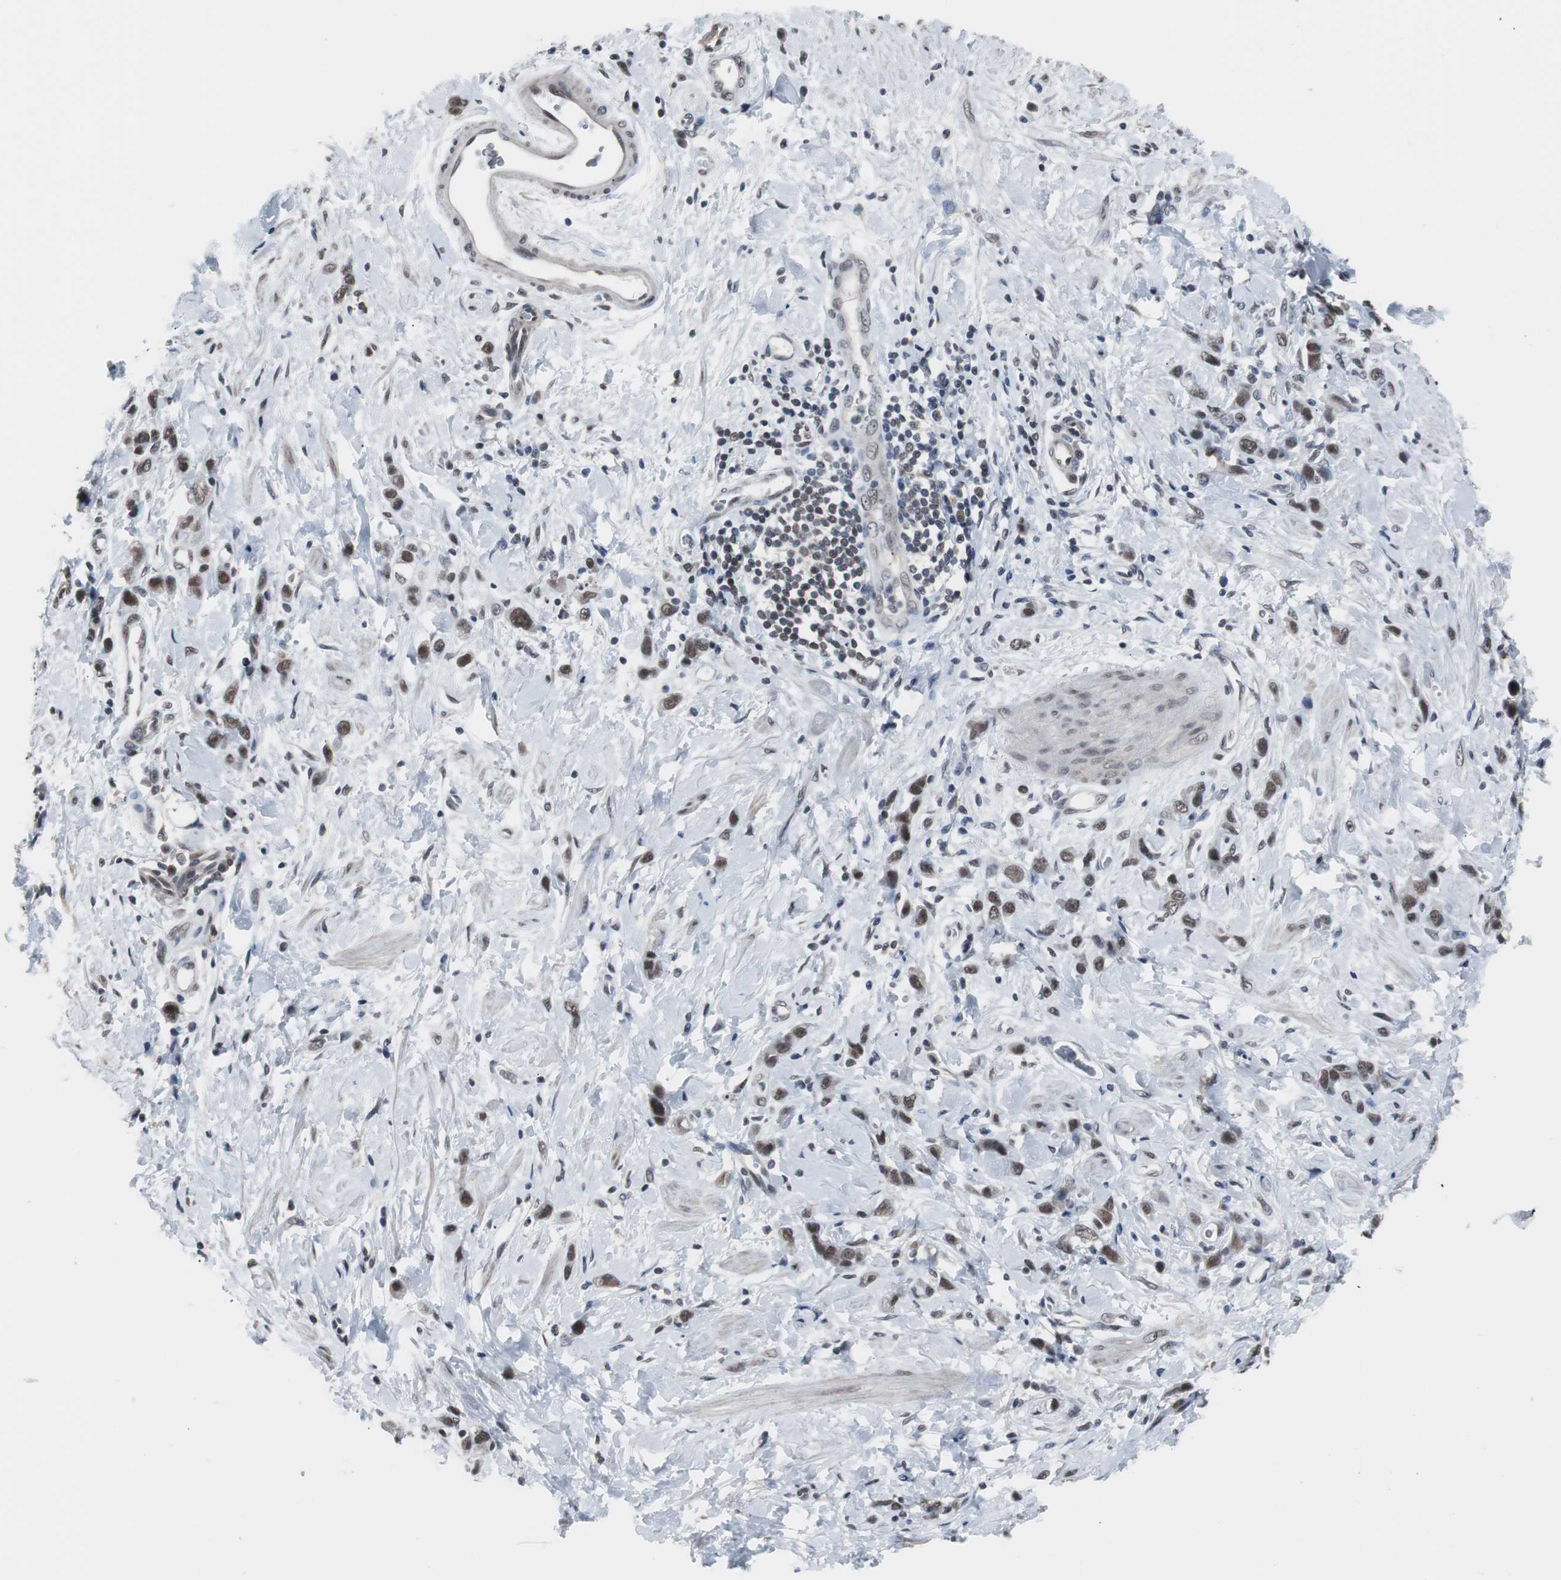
{"staining": {"intensity": "strong", "quantity": ">75%", "location": "nuclear"}, "tissue": "stomach cancer", "cell_type": "Tumor cells", "image_type": "cancer", "snomed": [{"axis": "morphology", "description": "Normal tissue, NOS"}, {"axis": "morphology", "description": "Adenocarcinoma, NOS"}, {"axis": "topography", "description": "Stomach"}], "caption": "Brown immunohistochemical staining in stomach adenocarcinoma displays strong nuclear expression in about >75% of tumor cells.", "gene": "TAF7", "patient": {"sex": "male", "age": 82}}